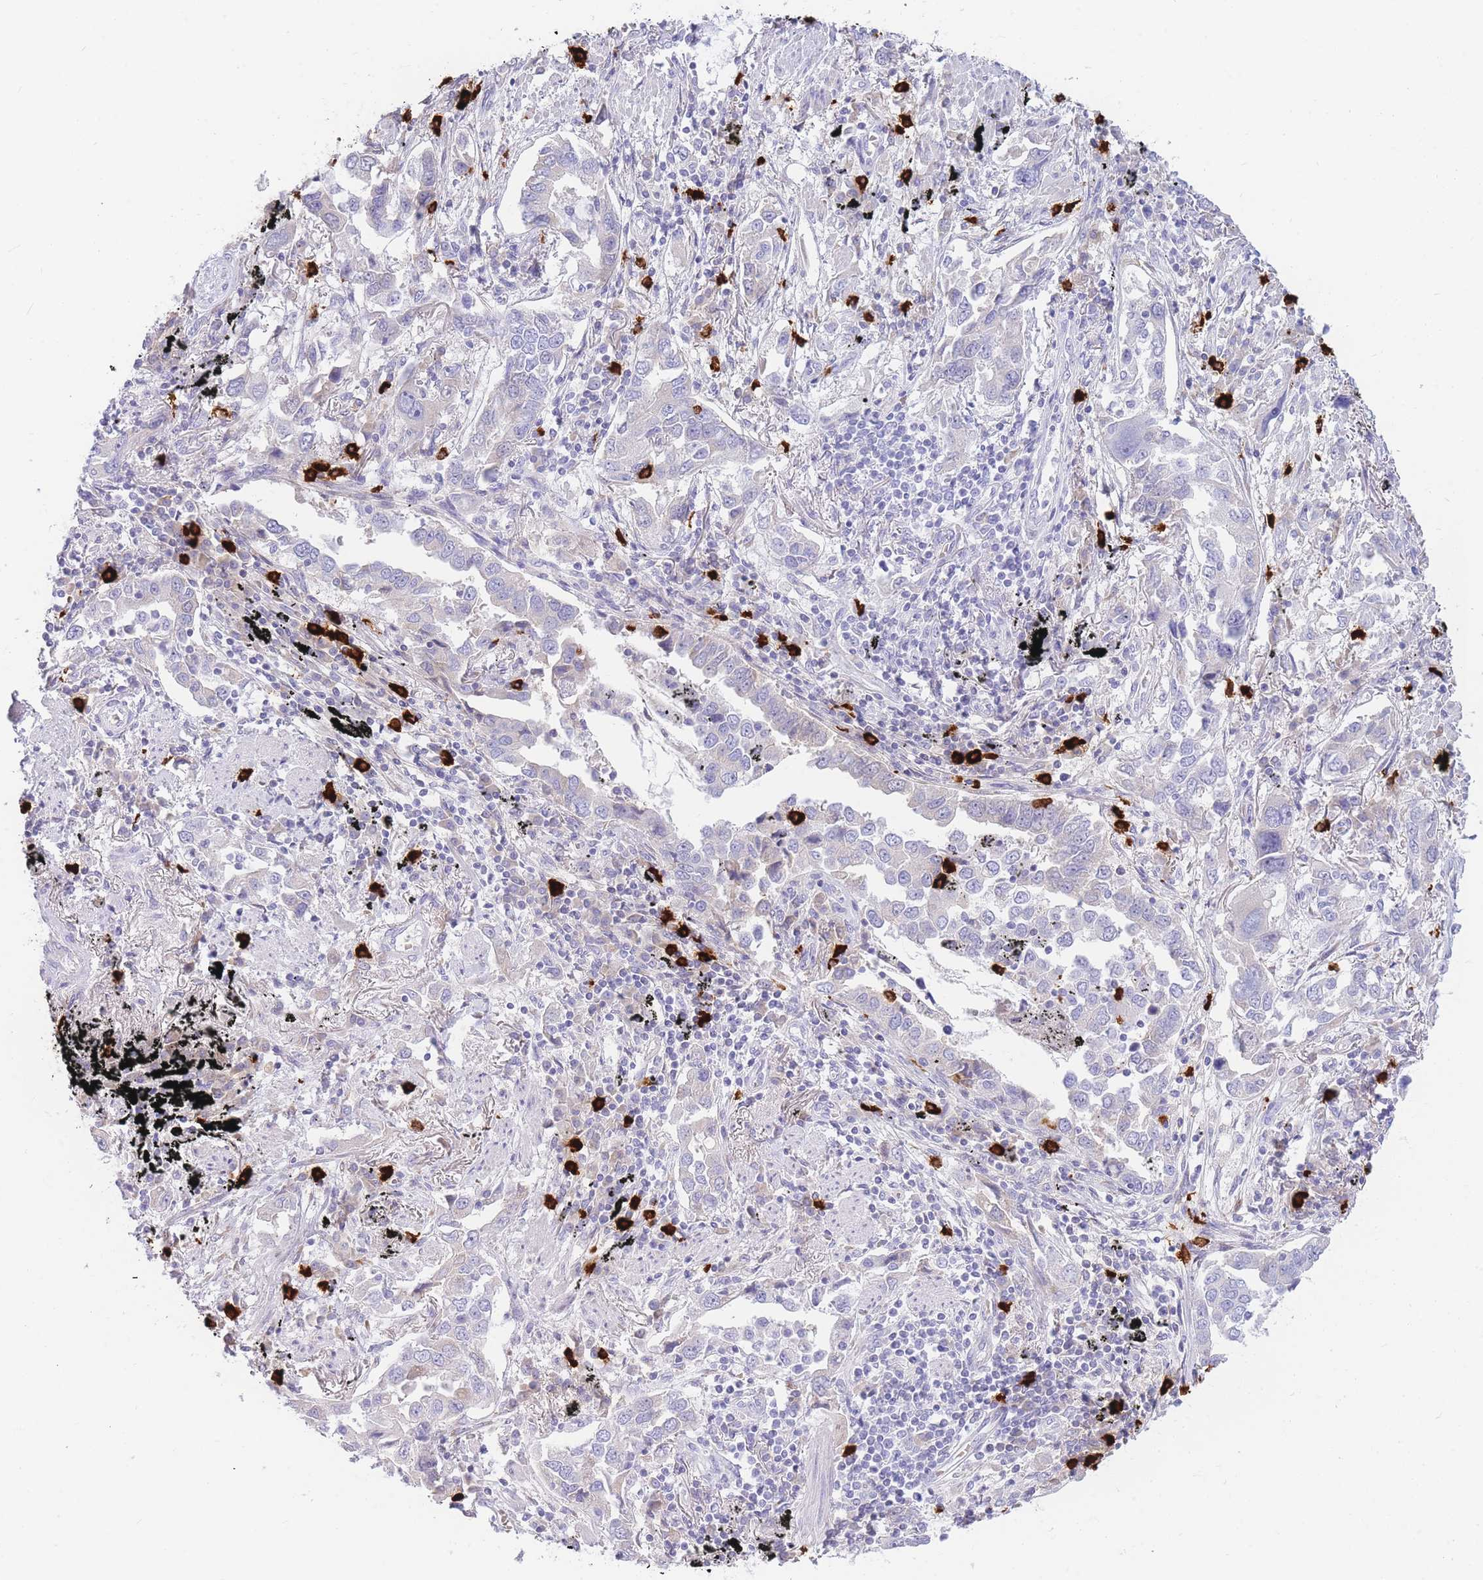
{"staining": {"intensity": "negative", "quantity": "none", "location": "none"}, "tissue": "lung cancer", "cell_type": "Tumor cells", "image_type": "cancer", "snomed": [{"axis": "morphology", "description": "Adenocarcinoma, NOS"}, {"axis": "topography", "description": "Lung"}], "caption": "High magnification brightfield microscopy of adenocarcinoma (lung) stained with DAB (brown) and counterstained with hematoxylin (blue): tumor cells show no significant positivity.", "gene": "TPSD1", "patient": {"sex": "male", "age": 67}}